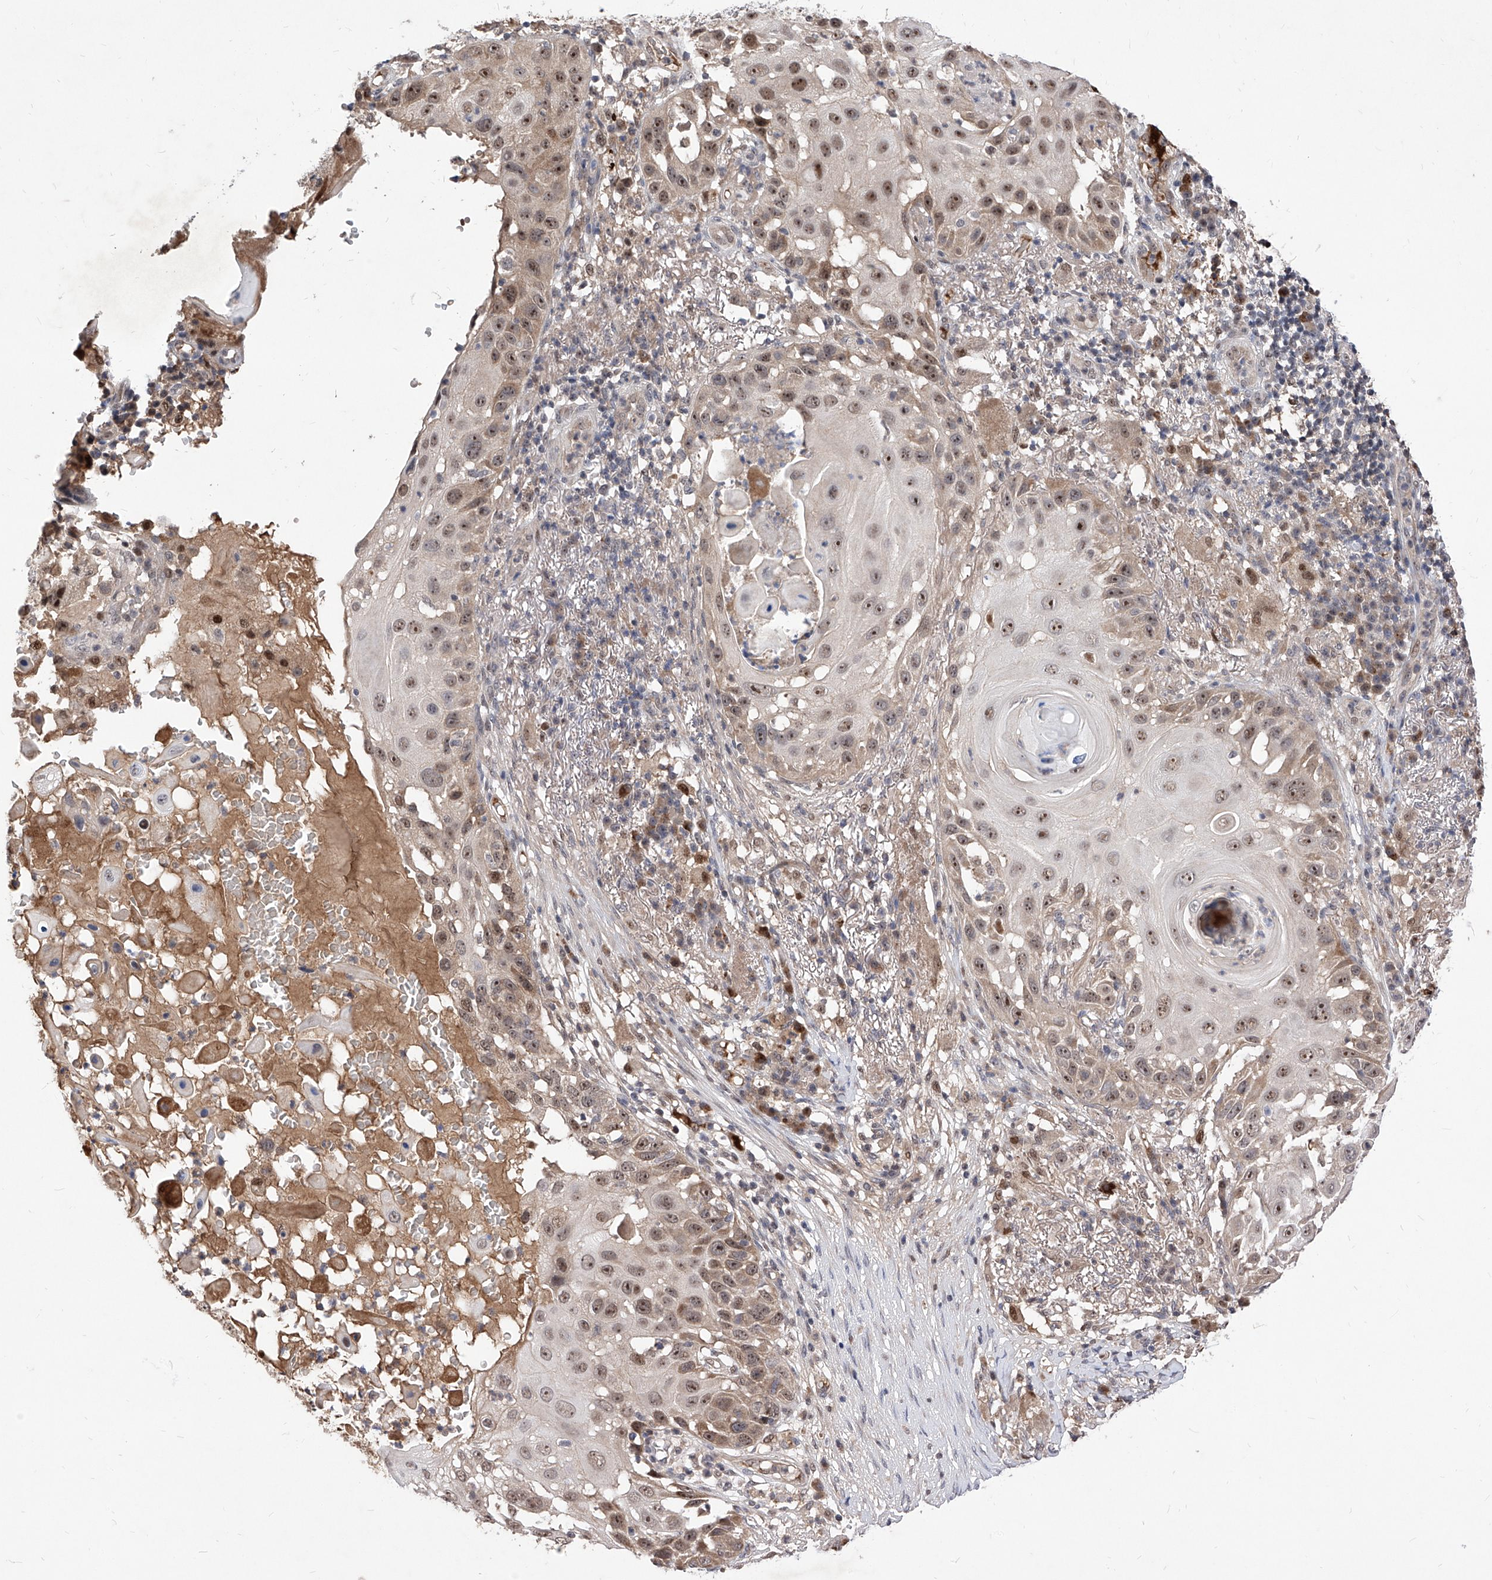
{"staining": {"intensity": "moderate", "quantity": ">75%", "location": "cytoplasmic/membranous,nuclear"}, "tissue": "skin cancer", "cell_type": "Tumor cells", "image_type": "cancer", "snomed": [{"axis": "morphology", "description": "Squamous cell carcinoma, NOS"}, {"axis": "topography", "description": "Skin"}], "caption": "Immunohistochemistry (IHC) photomicrograph of neoplastic tissue: human skin cancer stained using IHC displays medium levels of moderate protein expression localized specifically in the cytoplasmic/membranous and nuclear of tumor cells, appearing as a cytoplasmic/membranous and nuclear brown color.", "gene": "LGR4", "patient": {"sex": "female", "age": 44}}